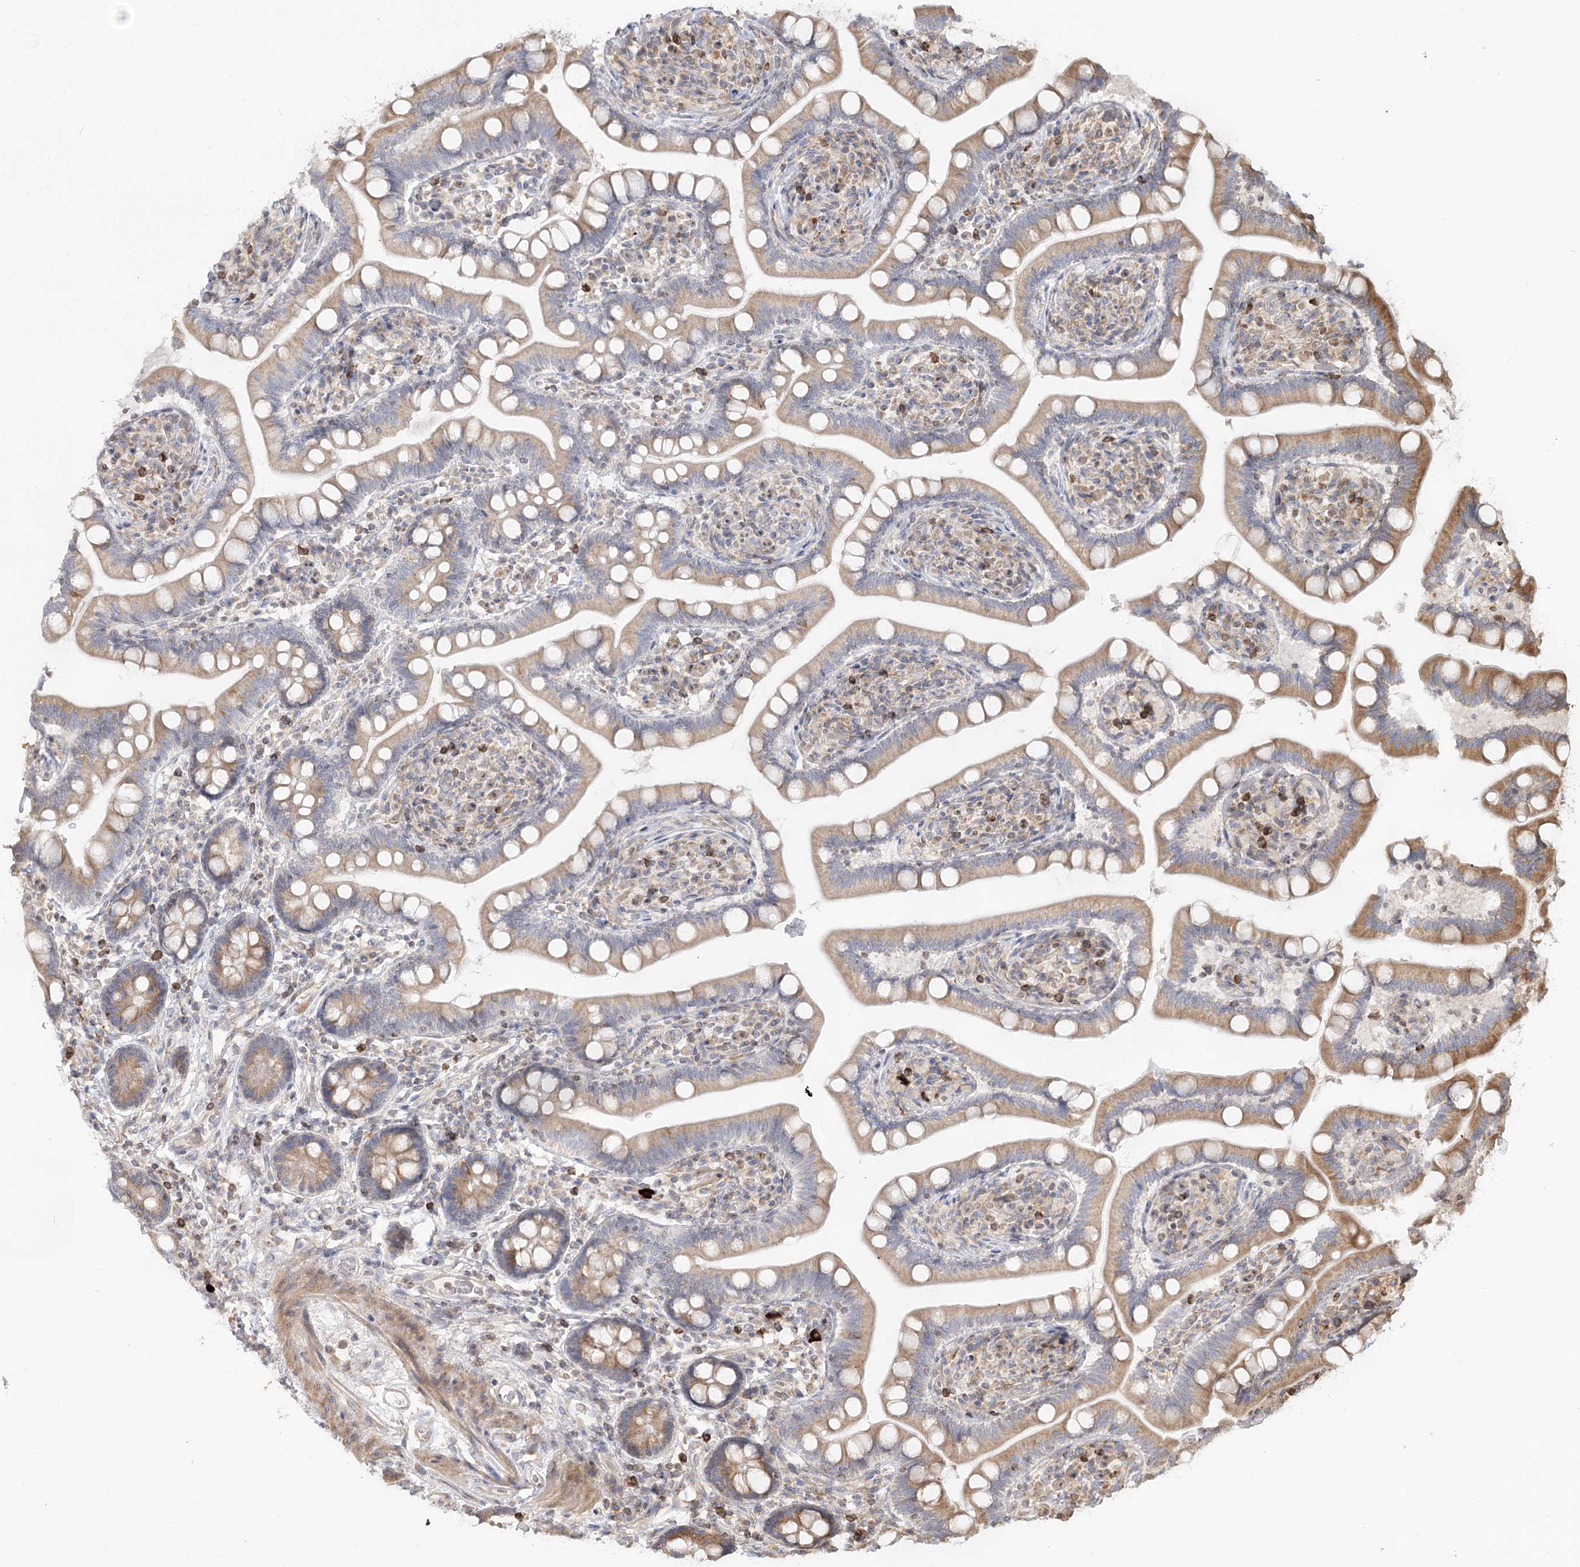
{"staining": {"intensity": "moderate", "quantity": "25%-75%", "location": "cytoplasmic/membranous"}, "tissue": "small intestine", "cell_type": "Glandular cells", "image_type": "normal", "snomed": [{"axis": "morphology", "description": "Normal tissue, NOS"}, {"axis": "topography", "description": "Small intestine"}], "caption": "This micrograph demonstrates immunohistochemistry (IHC) staining of benign human small intestine, with medium moderate cytoplasmic/membranous staining in approximately 25%-75% of glandular cells.", "gene": "MTMR3", "patient": {"sex": "female", "age": 64}}